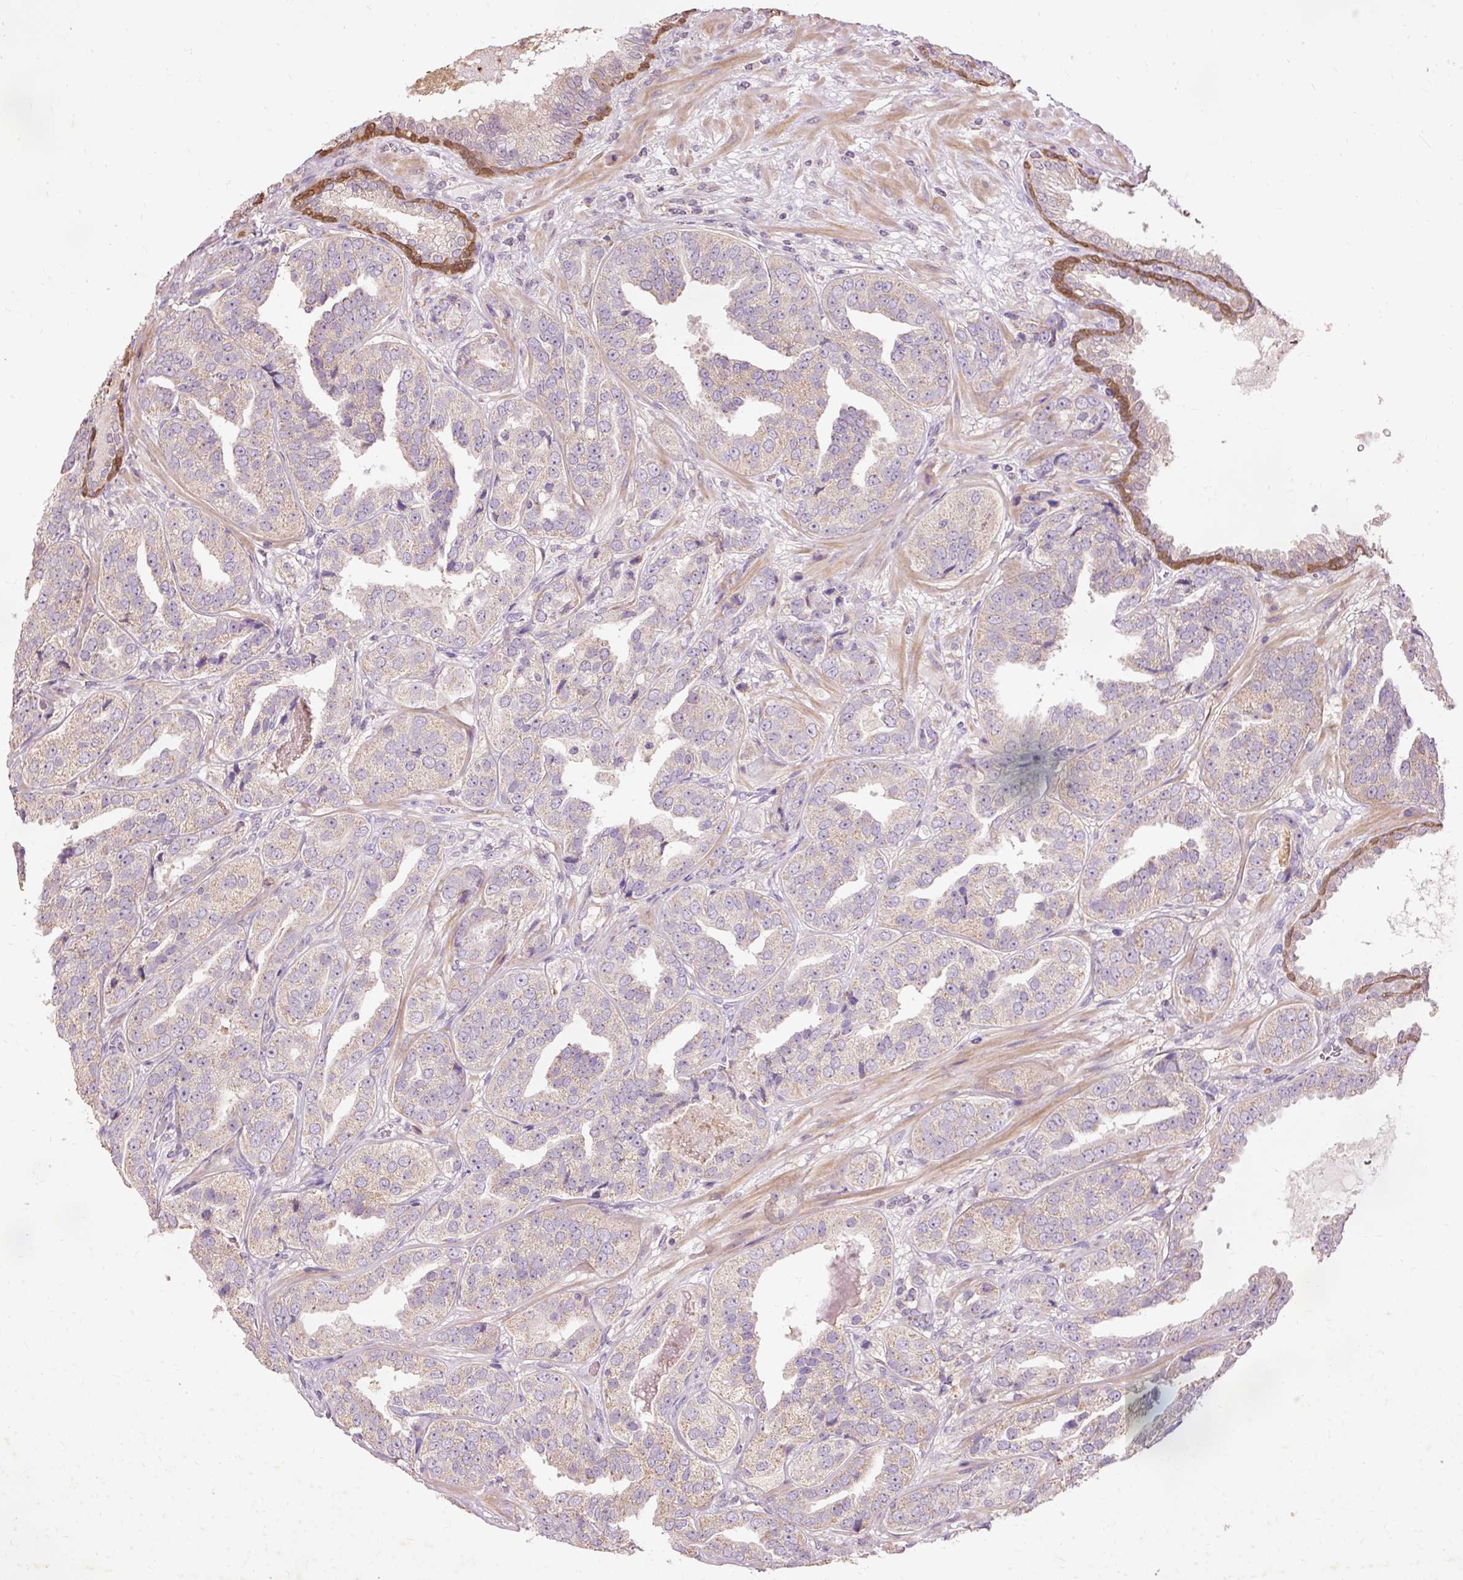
{"staining": {"intensity": "weak", "quantity": "25%-75%", "location": "cytoplasmic/membranous"}, "tissue": "prostate cancer", "cell_type": "Tumor cells", "image_type": "cancer", "snomed": [{"axis": "morphology", "description": "Adenocarcinoma, High grade"}, {"axis": "topography", "description": "Prostate"}], "caption": "A micrograph of human prostate cancer stained for a protein shows weak cytoplasmic/membranous brown staining in tumor cells.", "gene": "PRDX5", "patient": {"sex": "male", "age": 63}}